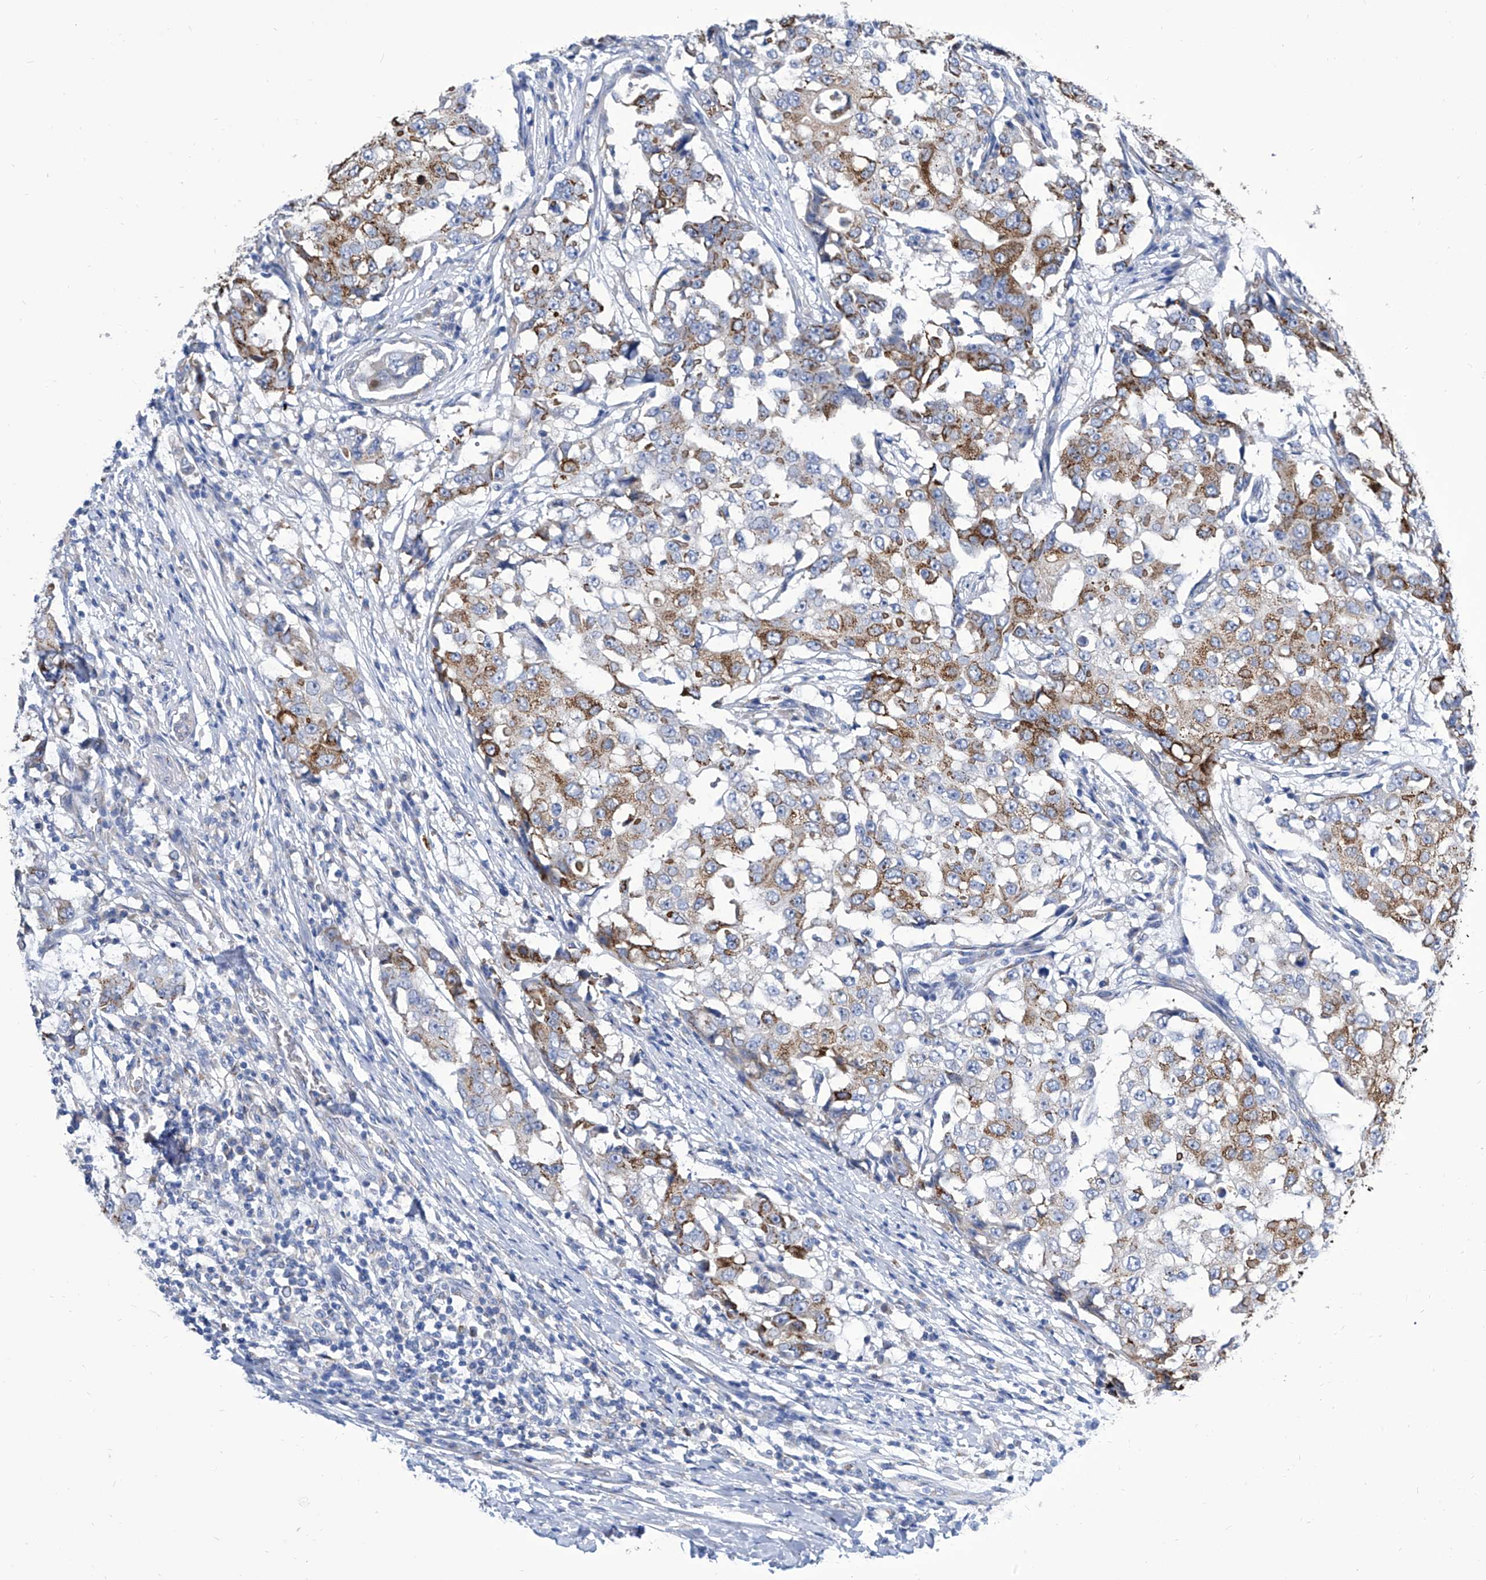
{"staining": {"intensity": "moderate", "quantity": ">75%", "location": "cytoplasmic/membranous"}, "tissue": "breast cancer", "cell_type": "Tumor cells", "image_type": "cancer", "snomed": [{"axis": "morphology", "description": "Duct carcinoma"}, {"axis": "topography", "description": "Breast"}], "caption": "Protein expression analysis of human breast cancer reveals moderate cytoplasmic/membranous expression in about >75% of tumor cells. (IHC, brightfield microscopy, high magnification).", "gene": "TJAP1", "patient": {"sex": "female", "age": 27}}